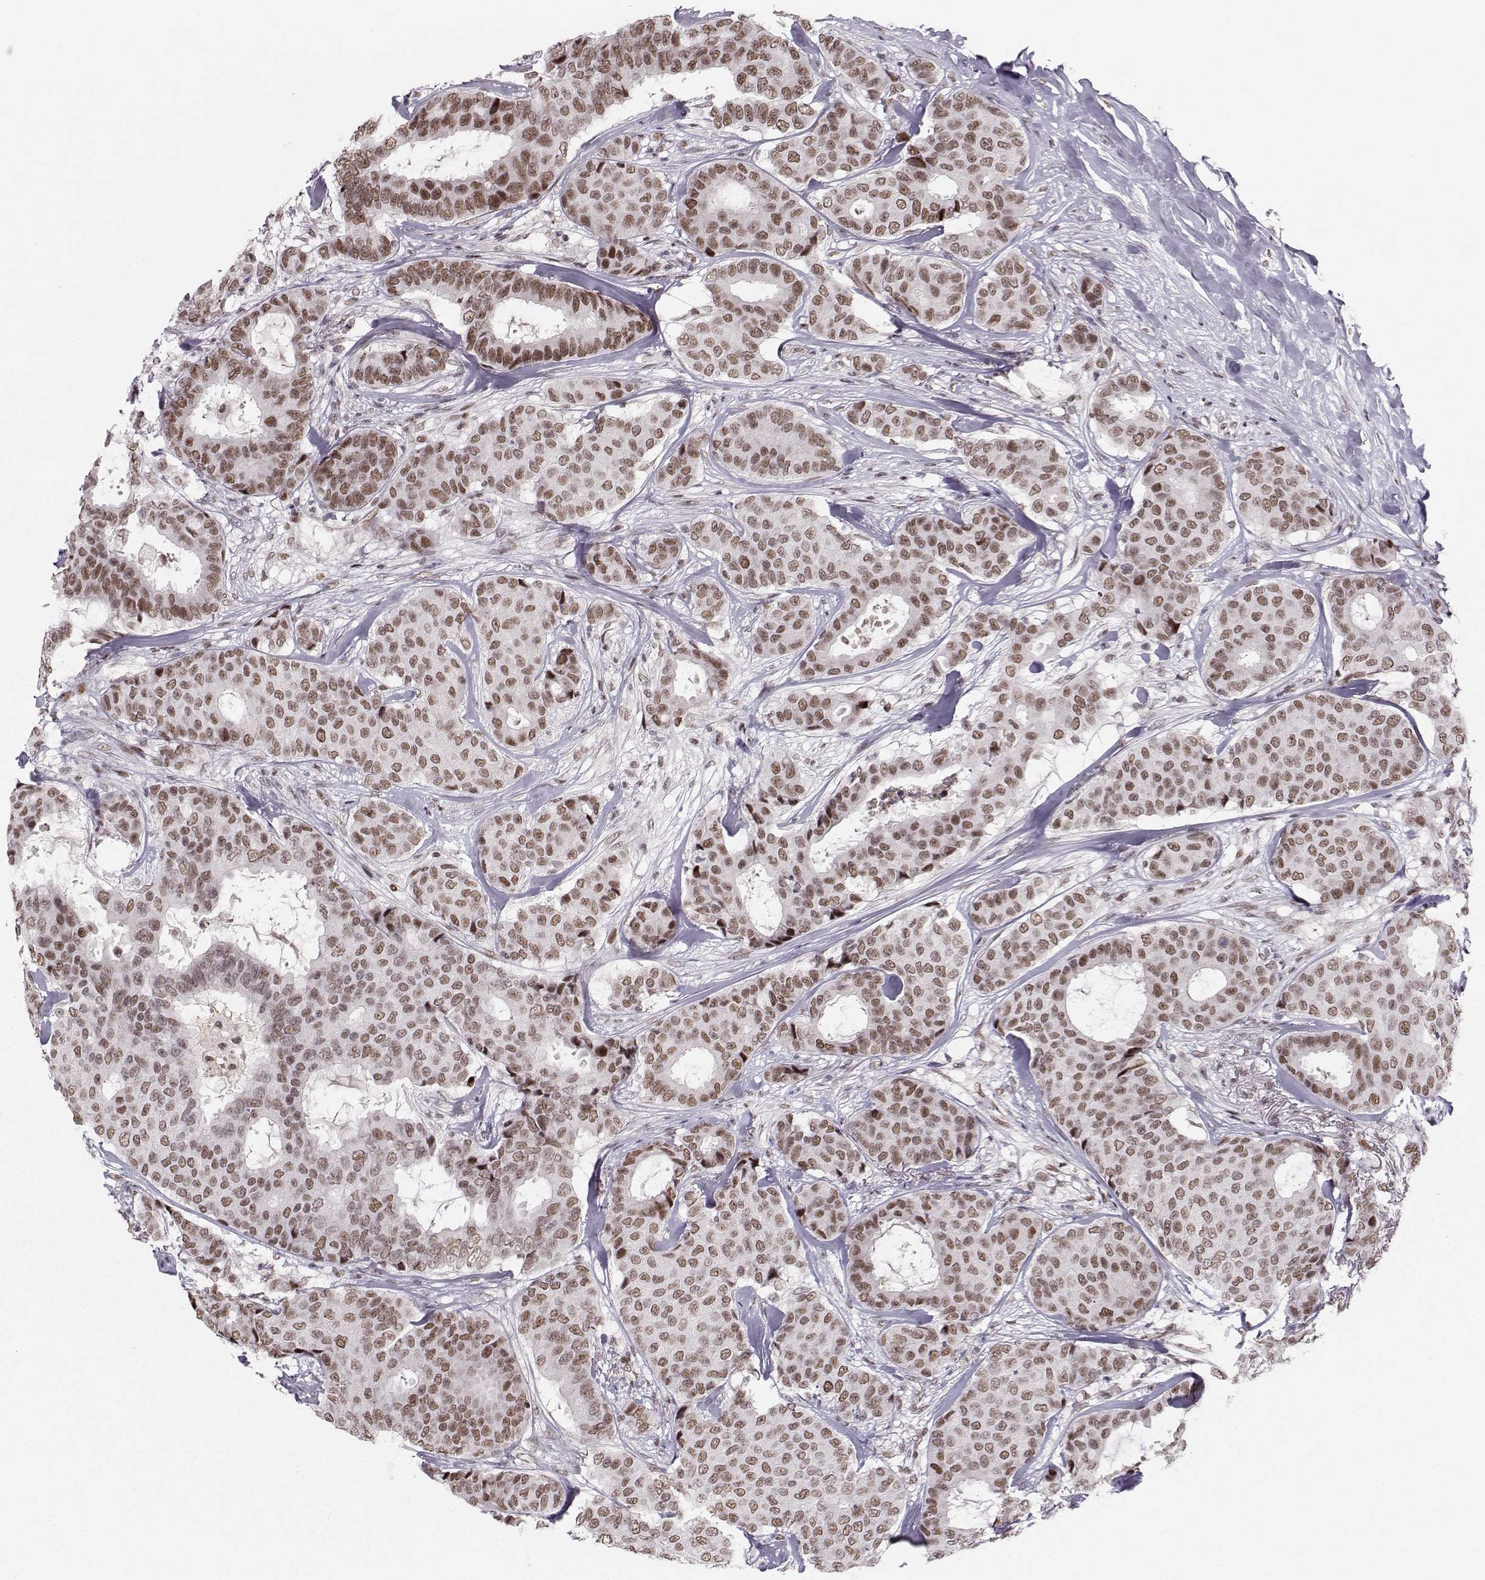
{"staining": {"intensity": "moderate", "quantity": ">75%", "location": "nuclear"}, "tissue": "breast cancer", "cell_type": "Tumor cells", "image_type": "cancer", "snomed": [{"axis": "morphology", "description": "Duct carcinoma"}, {"axis": "topography", "description": "Breast"}], "caption": "The image shows immunohistochemical staining of breast infiltrating ductal carcinoma. There is moderate nuclear staining is seen in about >75% of tumor cells.", "gene": "SNAPC2", "patient": {"sex": "female", "age": 75}}